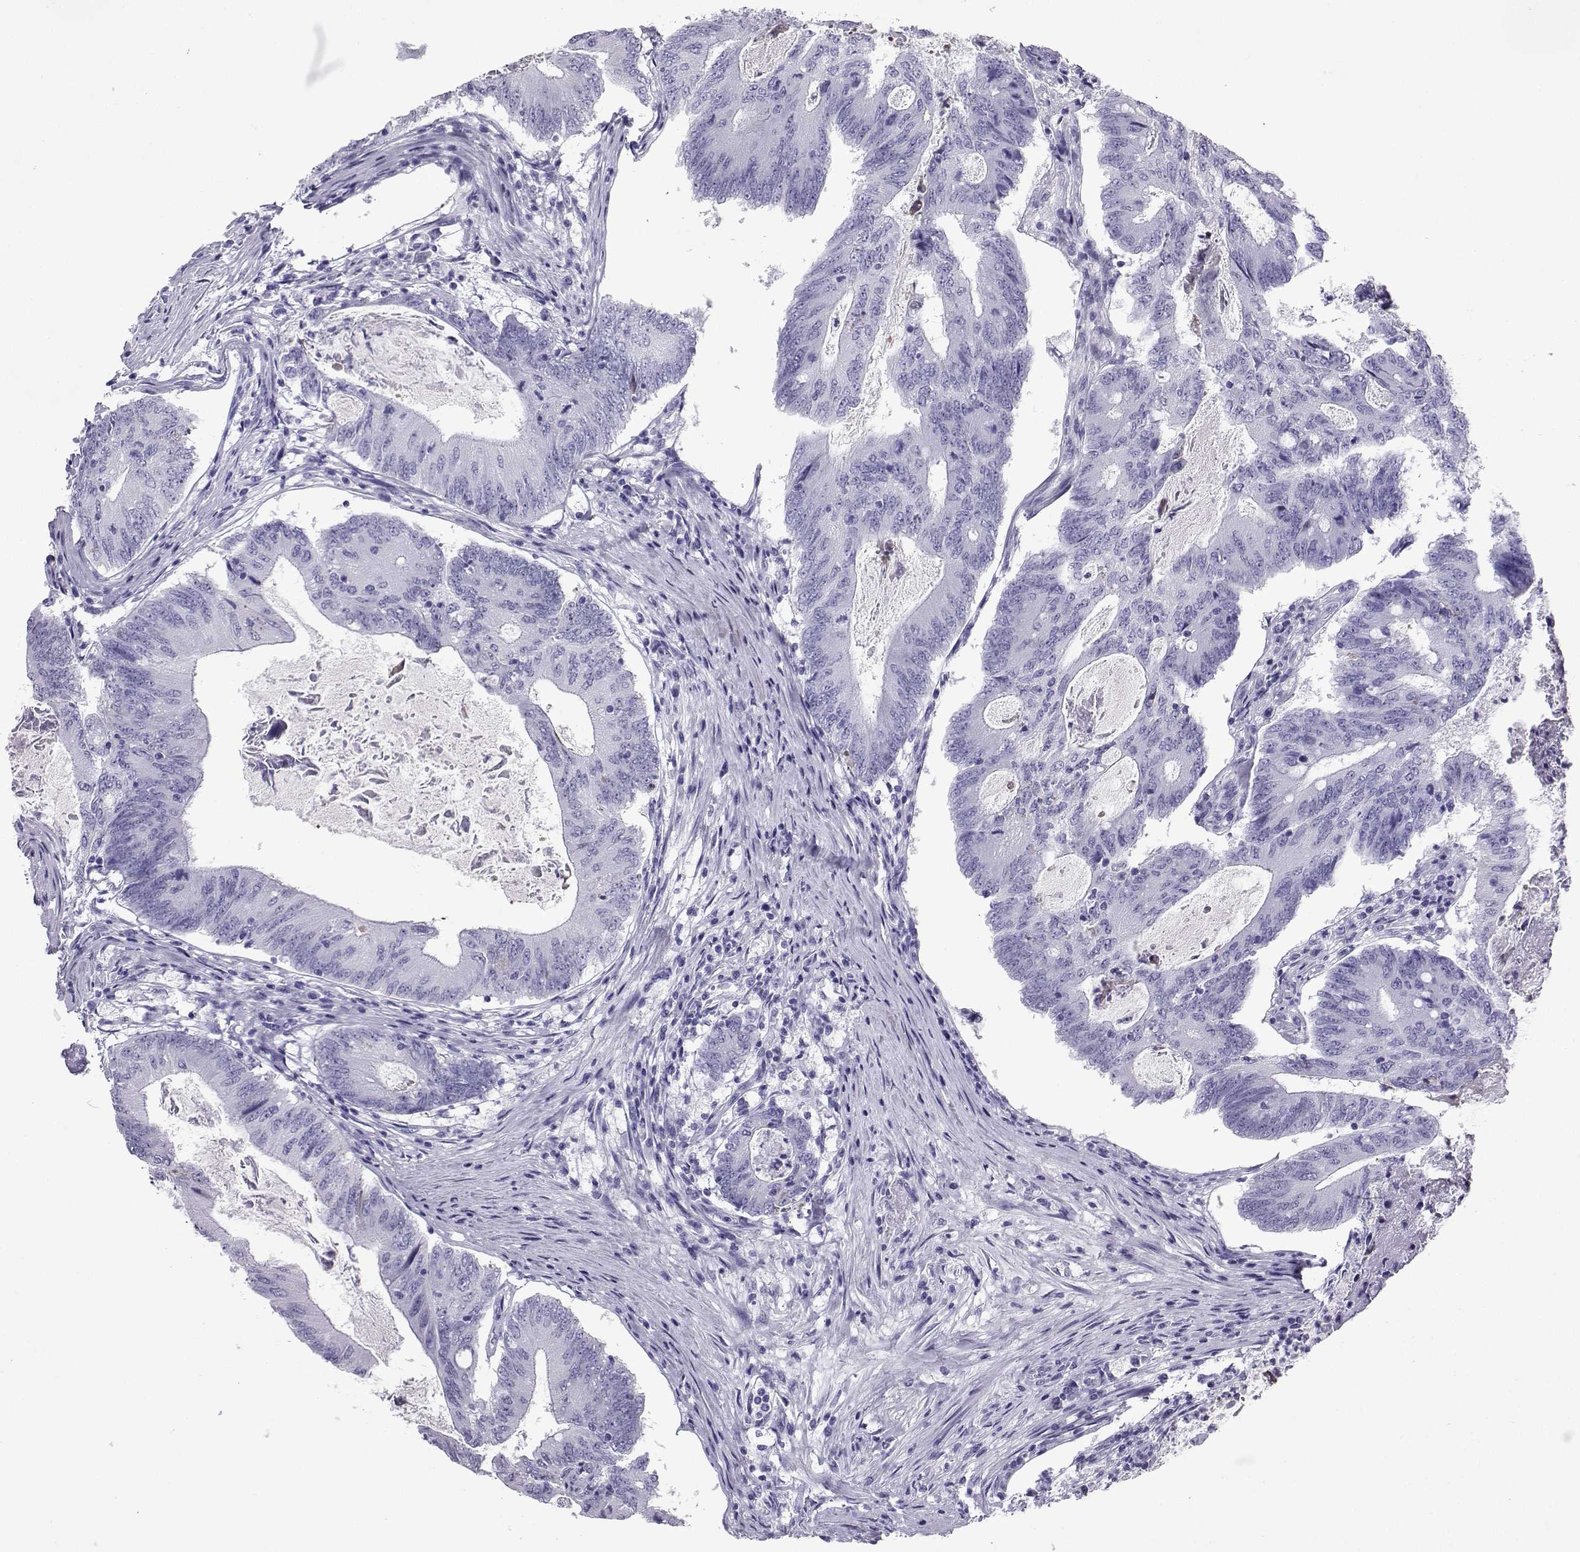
{"staining": {"intensity": "negative", "quantity": "none", "location": "none"}, "tissue": "colorectal cancer", "cell_type": "Tumor cells", "image_type": "cancer", "snomed": [{"axis": "morphology", "description": "Adenocarcinoma, NOS"}, {"axis": "topography", "description": "Colon"}], "caption": "Colorectal cancer stained for a protein using IHC displays no expression tumor cells.", "gene": "SLC18A2", "patient": {"sex": "female", "age": 70}}